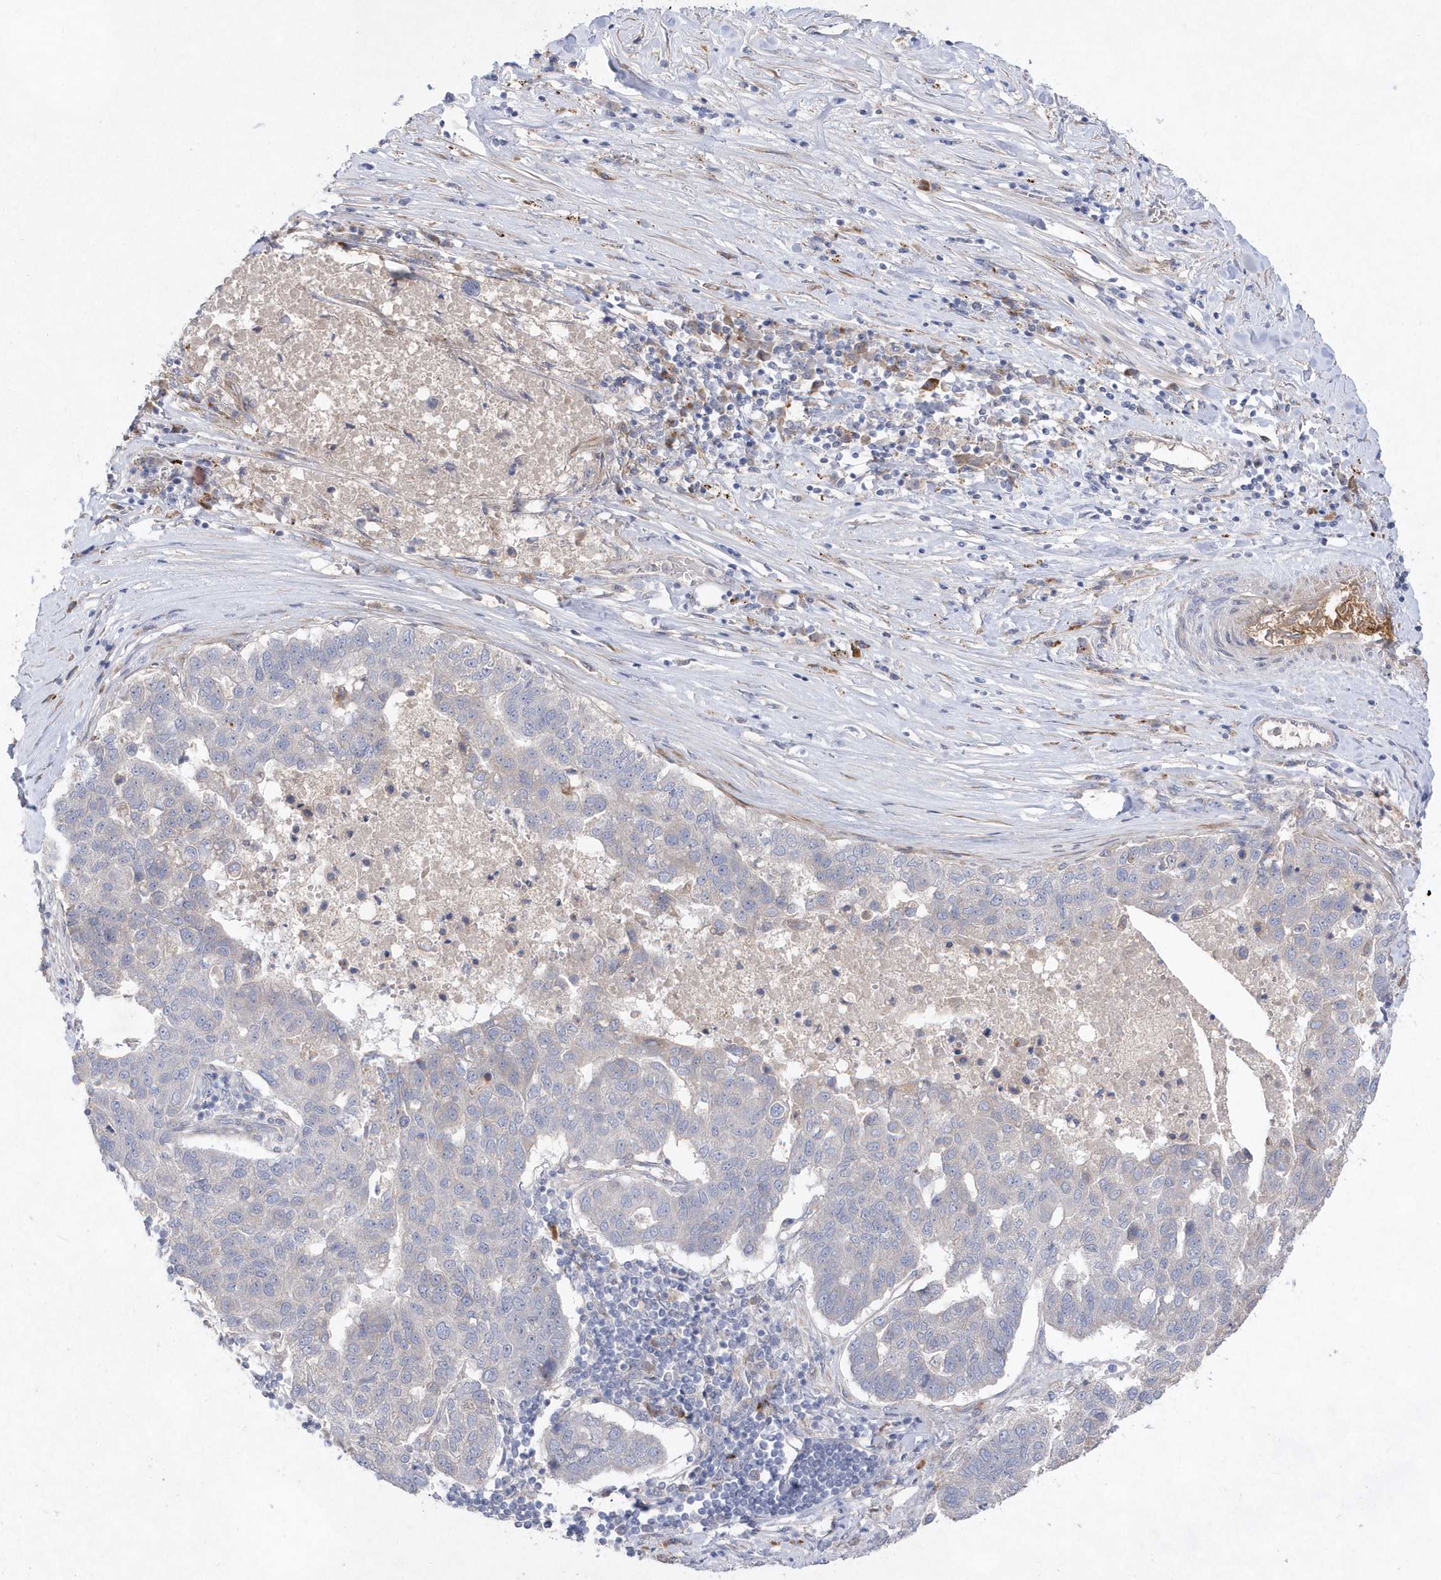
{"staining": {"intensity": "negative", "quantity": "none", "location": "none"}, "tissue": "pancreatic cancer", "cell_type": "Tumor cells", "image_type": "cancer", "snomed": [{"axis": "morphology", "description": "Adenocarcinoma, NOS"}, {"axis": "topography", "description": "Pancreas"}], "caption": "High power microscopy micrograph of an immunohistochemistry histopathology image of pancreatic adenocarcinoma, revealing no significant positivity in tumor cells.", "gene": "TMEM132B", "patient": {"sex": "female", "age": 61}}